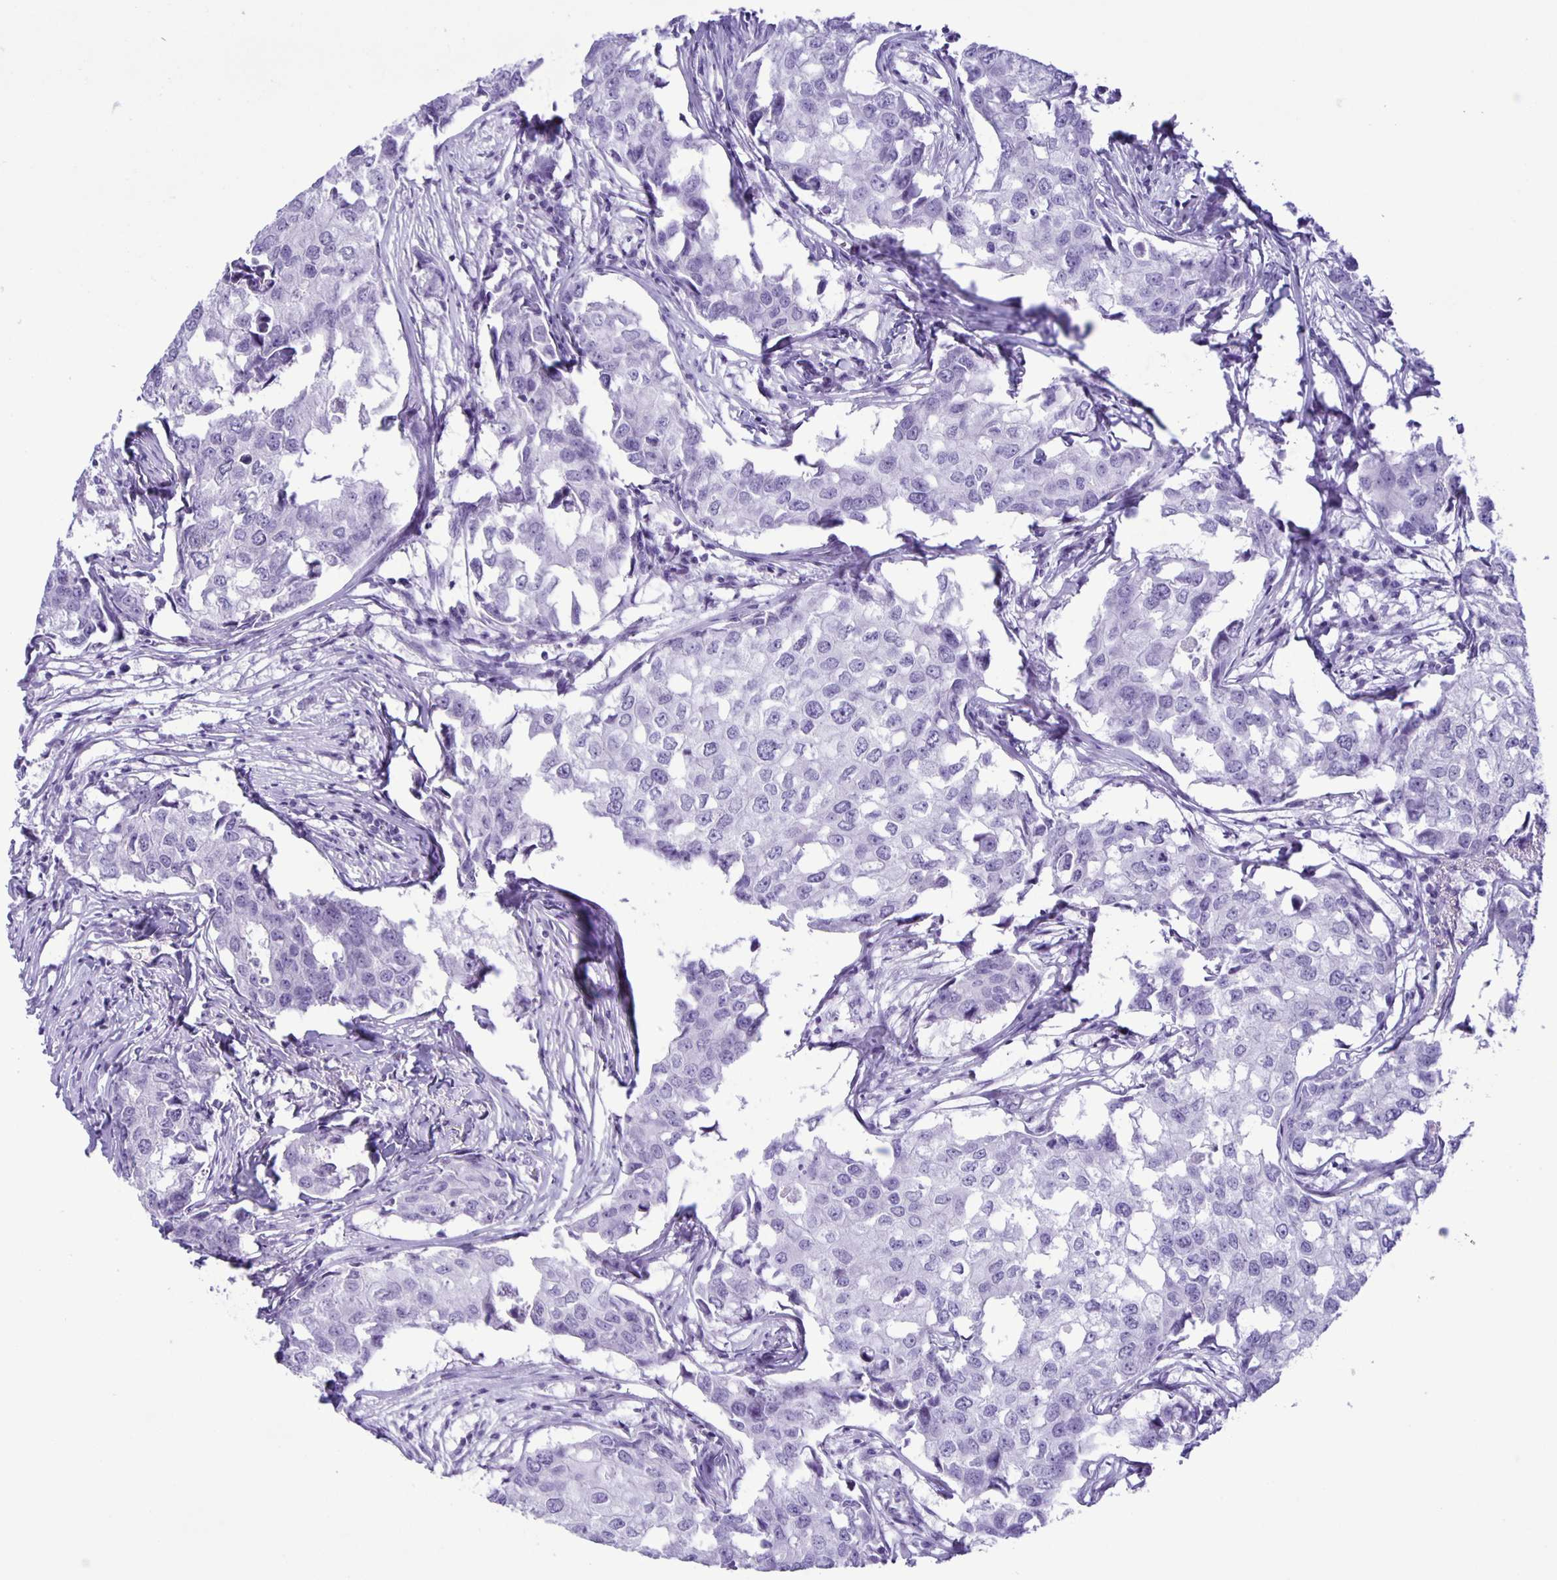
{"staining": {"intensity": "negative", "quantity": "none", "location": "none"}, "tissue": "breast cancer", "cell_type": "Tumor cells", "image_type": "cancer", "snomed": [{"axis": "morphology", "description": "Duct carcinoma"}, {"axis": "topography", "description": "Breast"}], "caption": "Tumor cells are negative for protein expression in human breast cancer (invasive ductal carcinoma).", "gene": "EZHIP", "patient": {"sex": "female", "age": 27}}